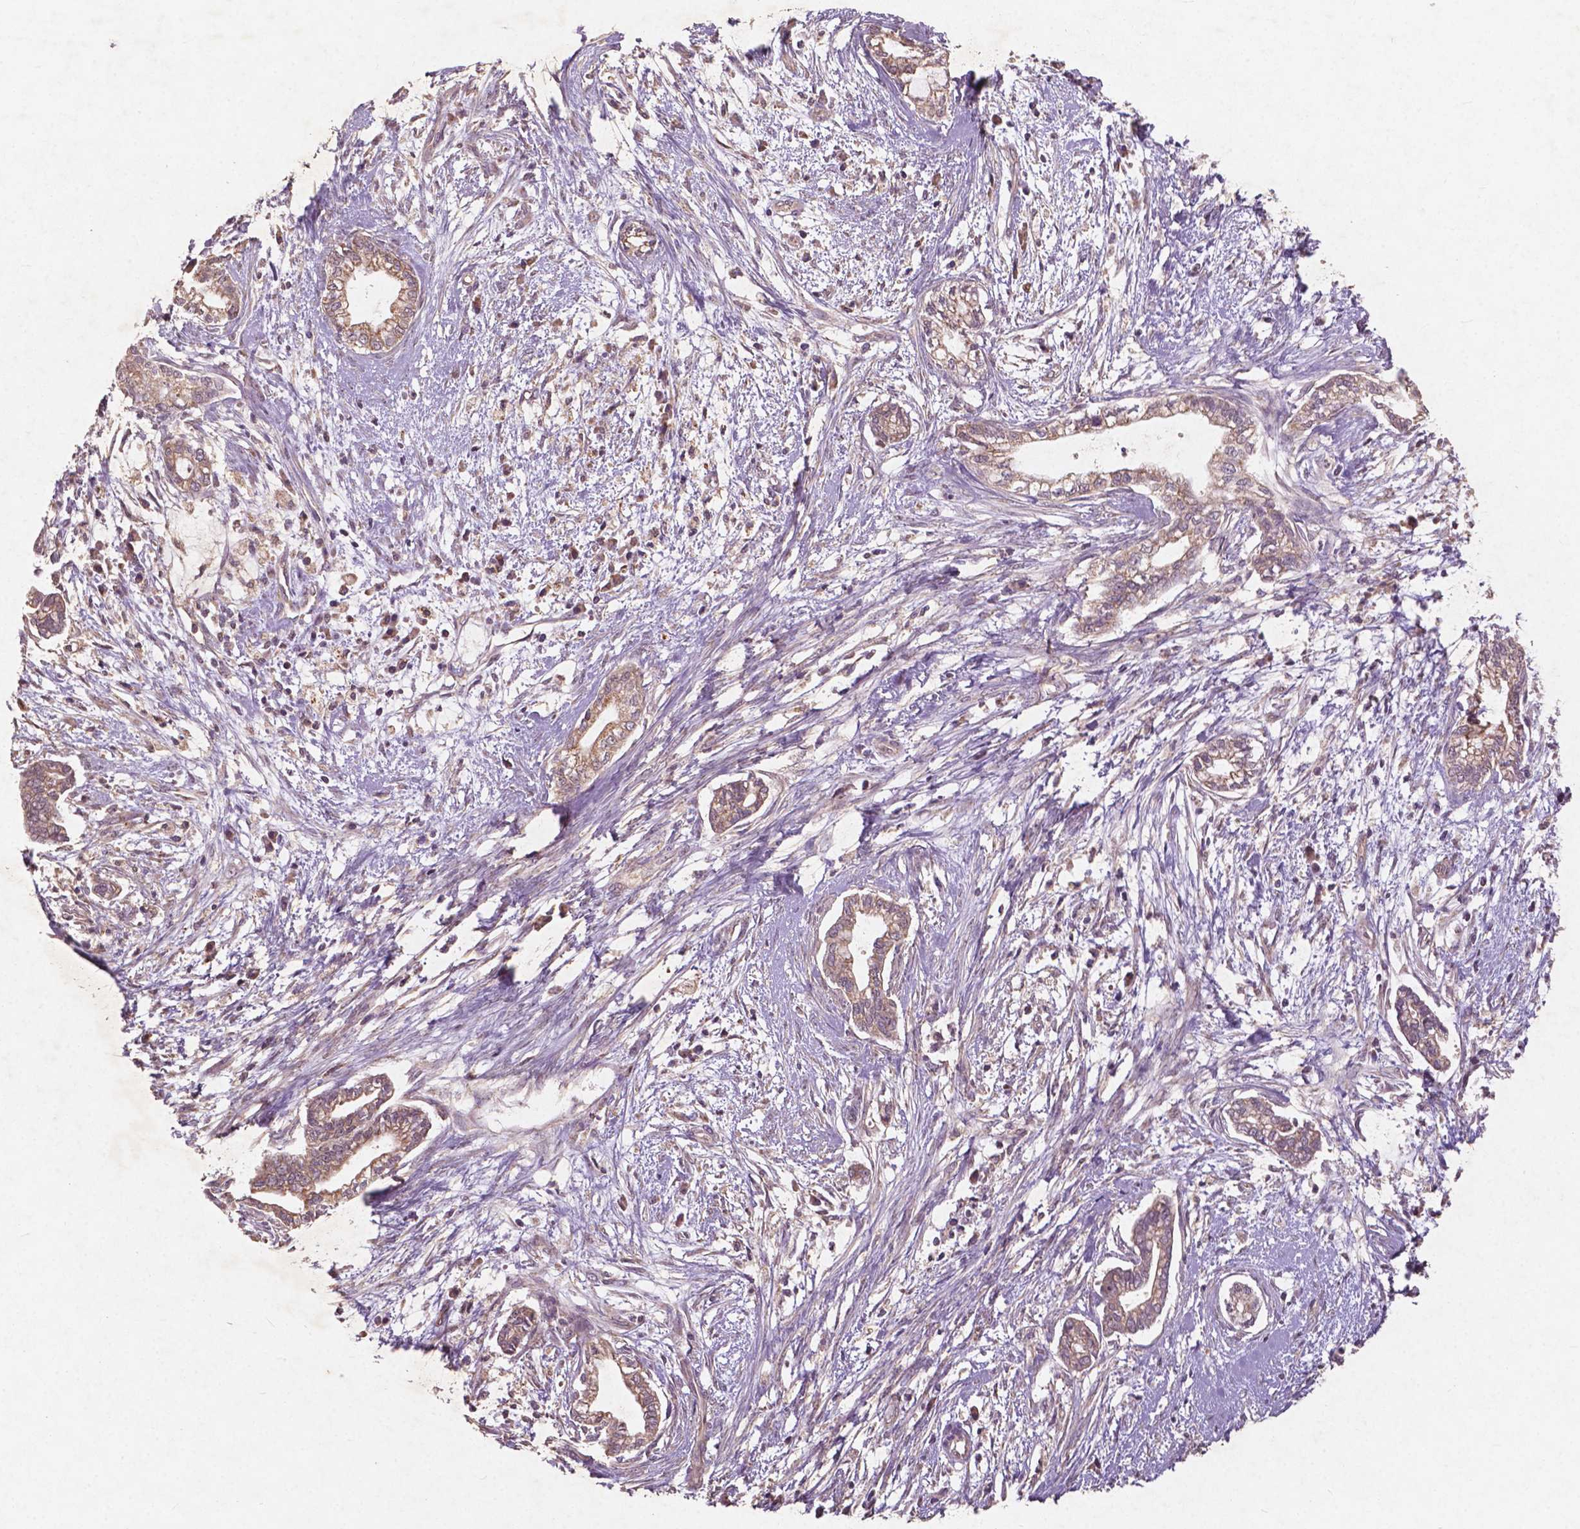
{"staining": {"intensity": "weak", "quantity": ">75%", "location": "cytoplasmic/membranous"}, "tissue": "cervical cancer", "cell_type": "Tumor cells", "image_type": "cancer", "snomed": [{"axis": "morphology", "description": "Adenocarcinoma, NOS"}, {"axis": "topography", "description": "Cervix"}], "caption": "The photomicrograph displays a brown stain indicating the presence of a protein in the cytoplasmic/membranous of tumor cells in cervical adenocarcinoma.", "gene": "ST6GALNAC5", "patient": {"sex": "female", "age": 62}}